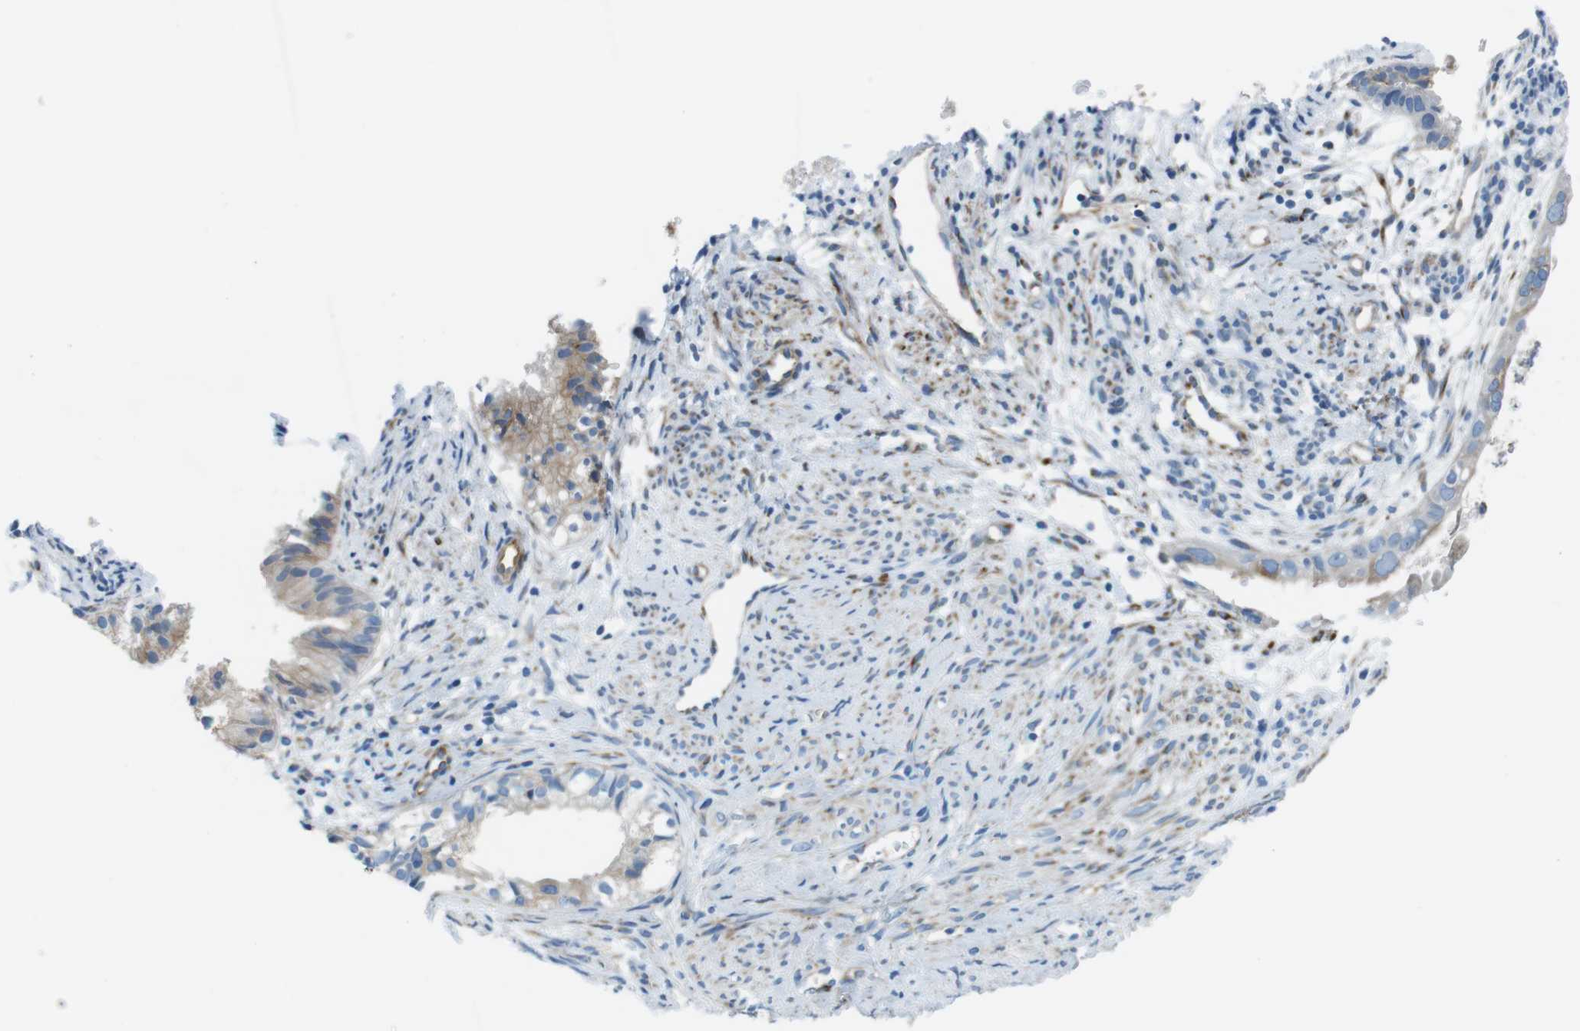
{"staining": {"intensity": "weak", "quantity": ">75%", "location": "cytoplasmic/membranous"}, "tissue": "cervical cancer", "cell_type": "Tumor cells", "image_type": "cancer", "snomed": [{"axis": "morphology", "description": "Normal tissue, NOS"}, {"axis": "morphology", "description": "Adenocarcinoma, NOS"}, {"axis": "topography", "description": "Cervix"}, {"axis": "topography", "description": "Endometrium"}], "caption": "Immunohistochemistry of cervical cancer (adenocarcinoma) reveals low levels of weak cytoplasmic/membranous staining in approximately >75% of tumor cells.", "gene": "EMP2", "patient": {"sex": "female", "age": 86}}